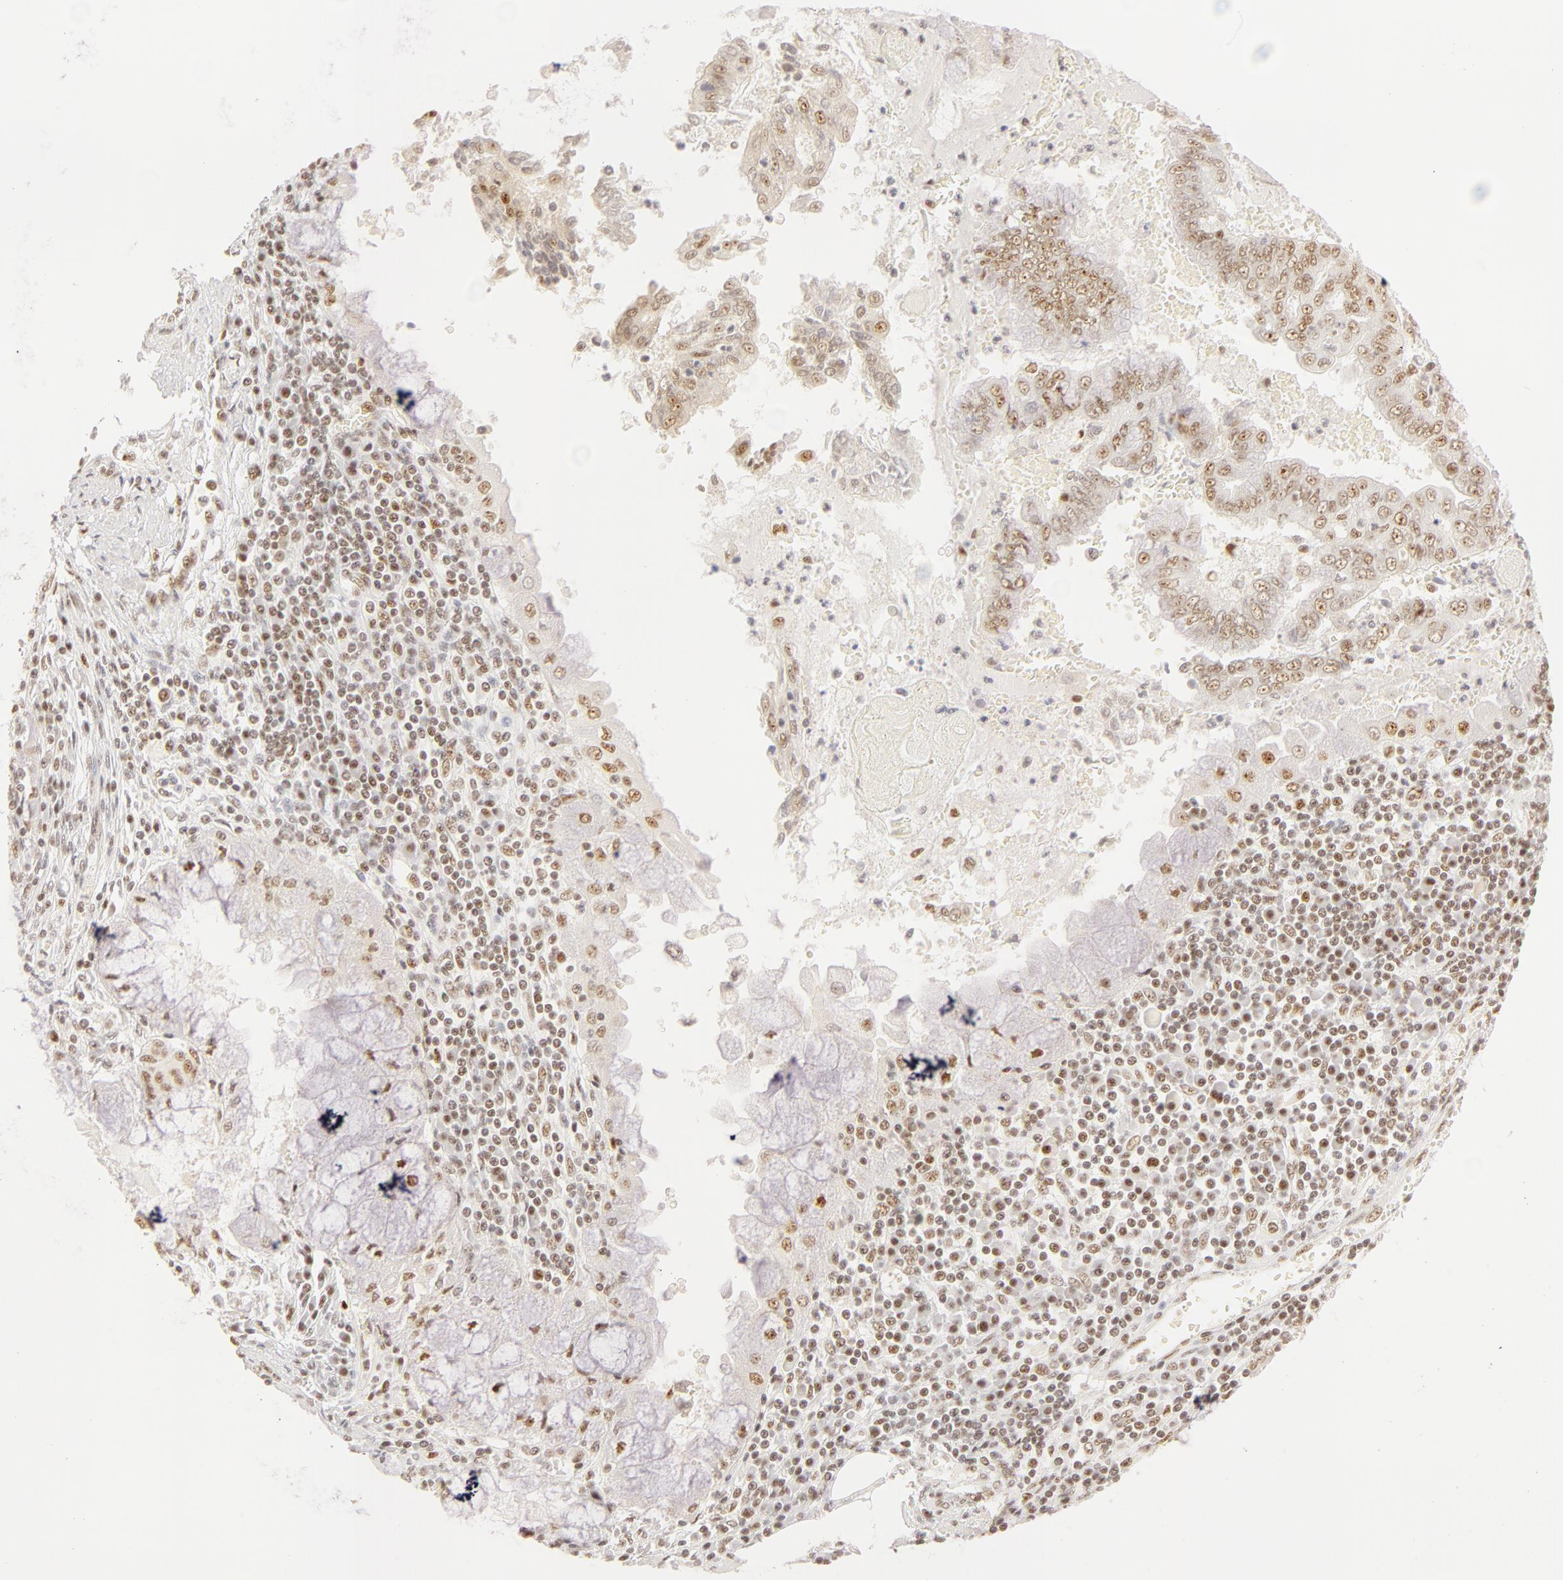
{"staining": {"intensity": "moderate", "quantity": ">75%", "location": "nuclear"}, "tissue": "endometrial cancer", "cell_type": "Tumor cells", "image_type": "cancer", "snomed": [{"axis": "morphology", "description": "Adenocarcinoma, NOS"}, {"axis": "topography", "description": "Endometrium"}], "caption": "Immunohistochemistry of endometrial adenocarcinoma demonstrates medium levels of moderate nuclear expression in about >75% of tumor cells.", "gene": "RBM39", "patient": {"sex": "female", "age": 79}}